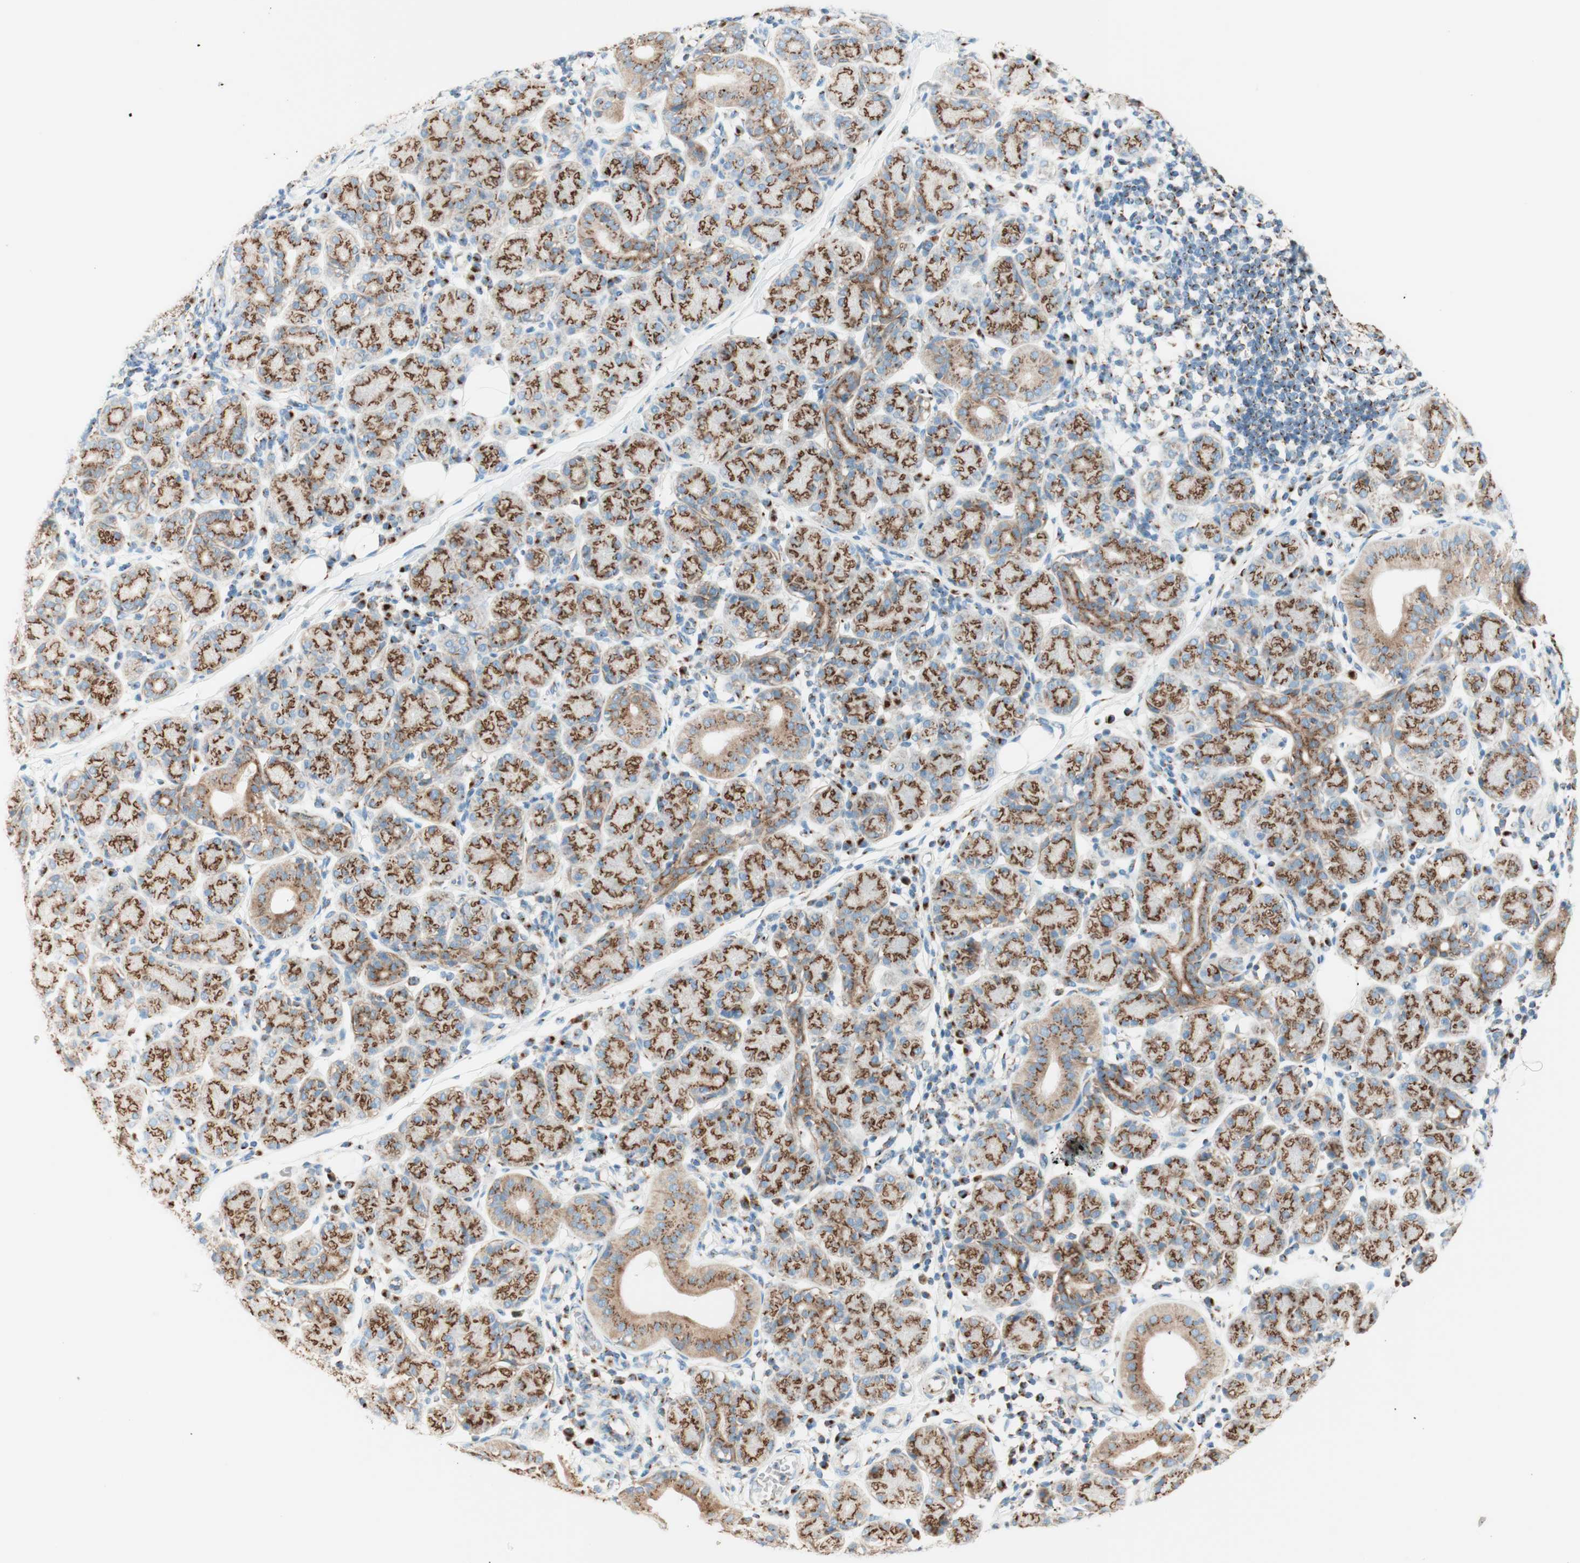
{"staining": {"intensity": "strong", "quantity": ">75%", "location": "cytoplasmic/membranous"}, "tissue": "salivary gland", "cell_type": "Glandular cells", "image_type": "normal", "snomed": [{"axis": "morphology", "description": "Normal tissue, NOS"}, {"axis": "morphology", "description": "Inflammation, NOS"}, {"axis": "topography", "description": "Lymph node"}, {"axis": "topography", "description": "Salivary gland"}], "caption": "DAB (3,3'-diaminobenzidine) immunohistochemical staining of normal salivary gland reveals strong cytoplasmic/membranous protein expression in approximately >75% of glandular cells.", "gene": "GOLGB1", "patient": {"sex": "male", "age": 3}}